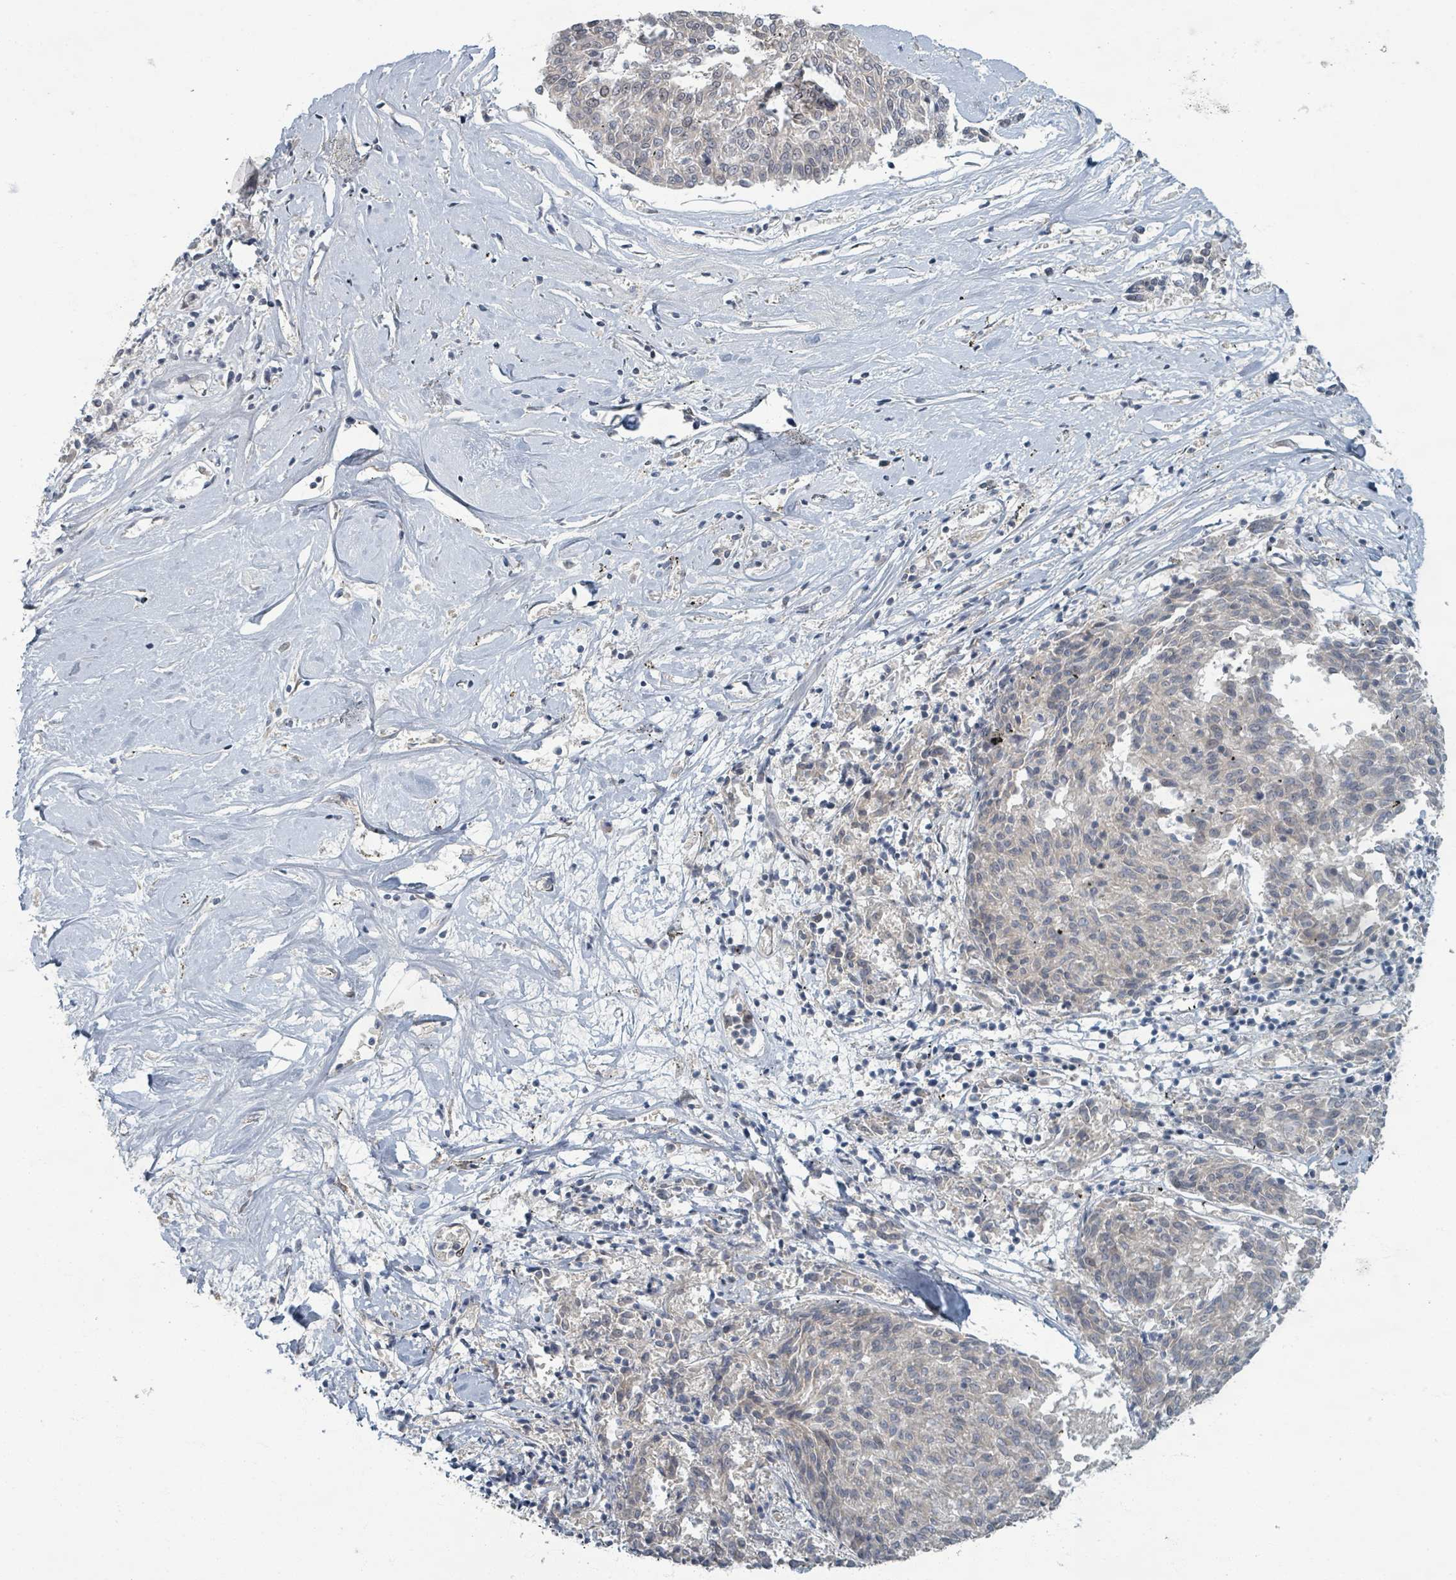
{"staining": {"intensity": "moderate", "quantity": "25%-75%", "location": "cytoplasmic/membranous"}, "tissue": "melanoma", "cell_type": "Tumor cells", "image_type": "cancer", "snomed": [{"axis": "morphology", "description": "Malignant melanoma, NOS"}, {"axis": "topography", "description": "Skin"}], "caption": "This histopathology image shows malignant melanoma stained with IHC to label a protein in brown. The cytoplasmic/membranous of tumor cells show moderate positivity for the protein. Nuclei are counter-stained blue.", "gene": "INTS15", "patient": {"sex": "female", "age": 72}}